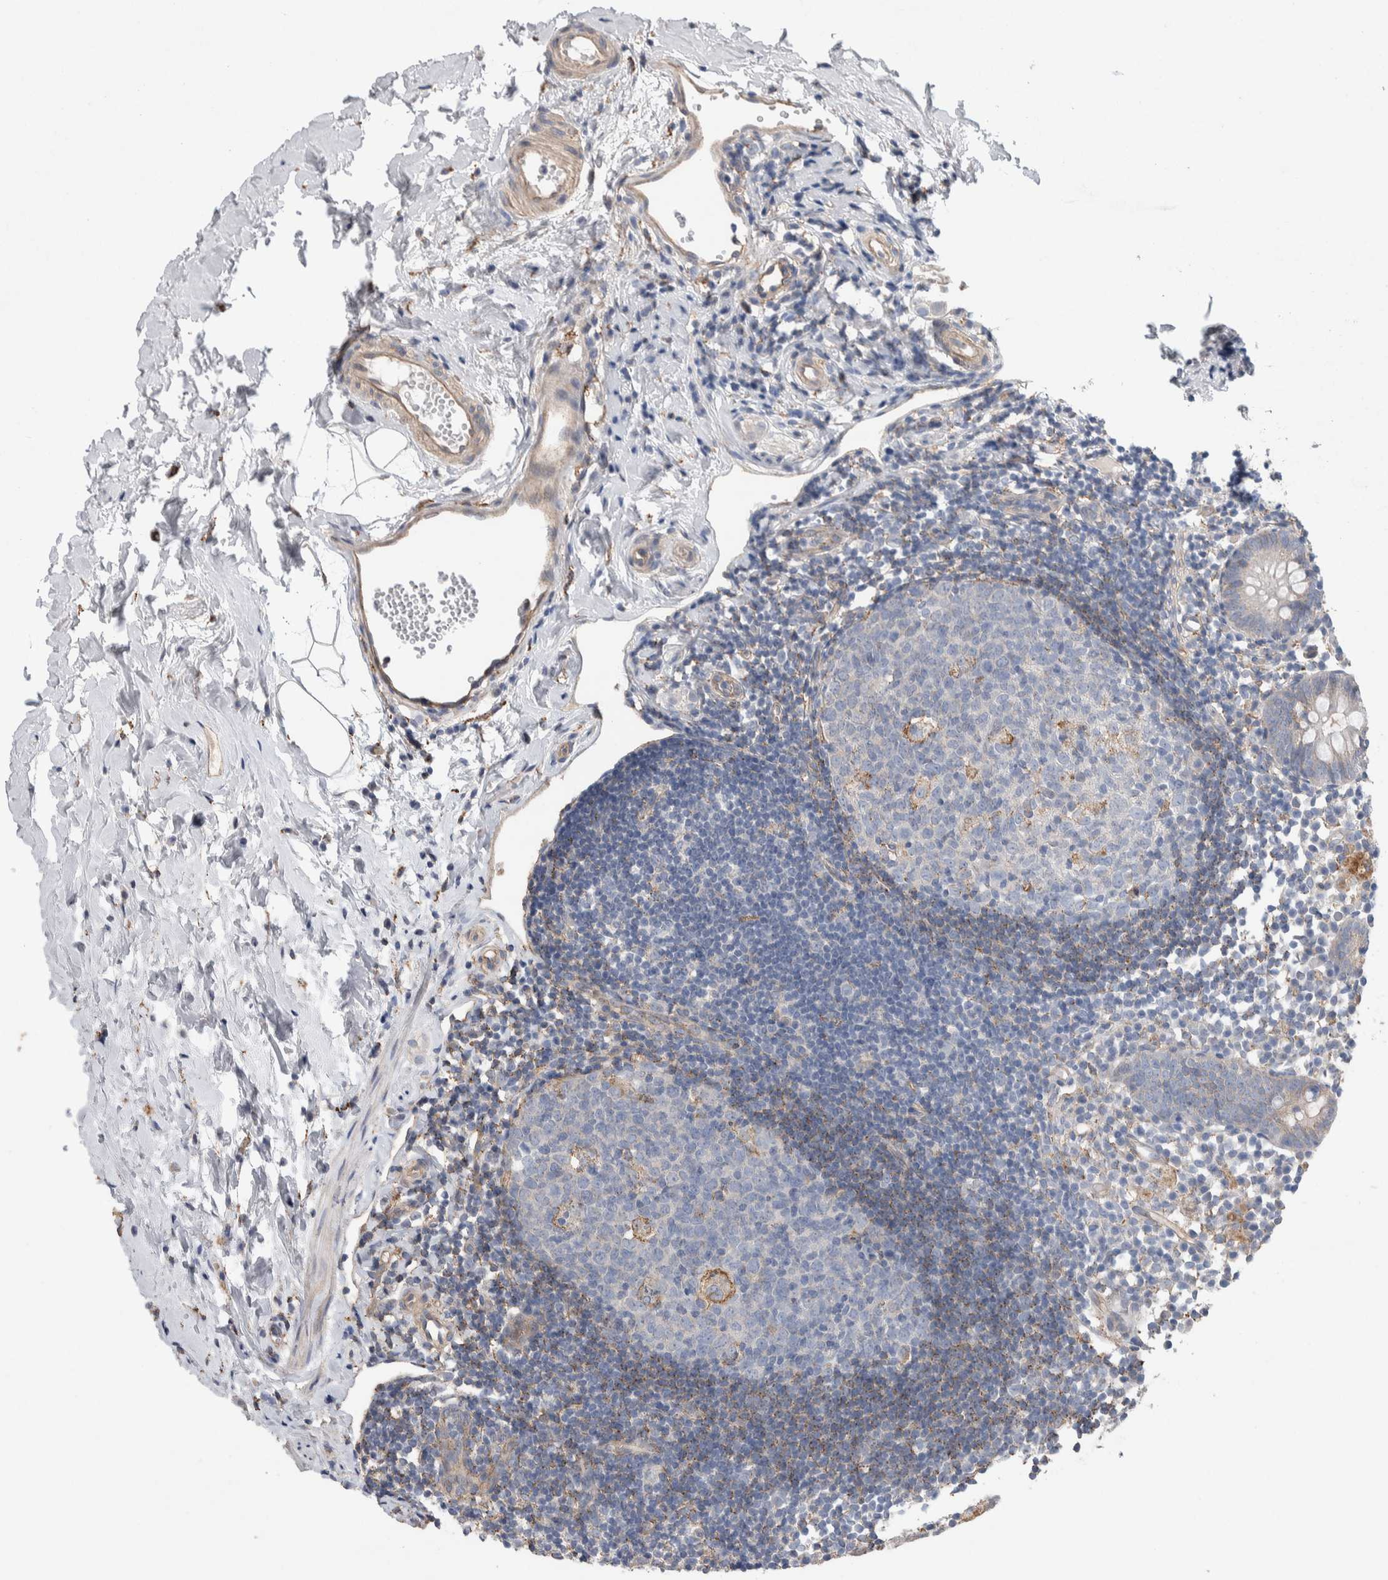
{"staining": {"intensity": "negative", "quantity": "none", "location": "none"}, "tissue": "appendix", "cell_type": "Glandular cells", "image_type": "normal", "snomed": [{"axis": "morphology", "description": "Normal tissue, NOS"}, {"axis": "topography", "description": "Appendix"}], "caption": "High power microscopy micrograph of an immunohistochemistry image of unremarkable appendix, revealing no significant positivity in glandular cells. (DAB (3,3'-diaminobenzidine) IHC visualized using brightfield microscopy, high magnification).", "gene": "GCNA", "patient": {"sex": "female", "age": 20}}